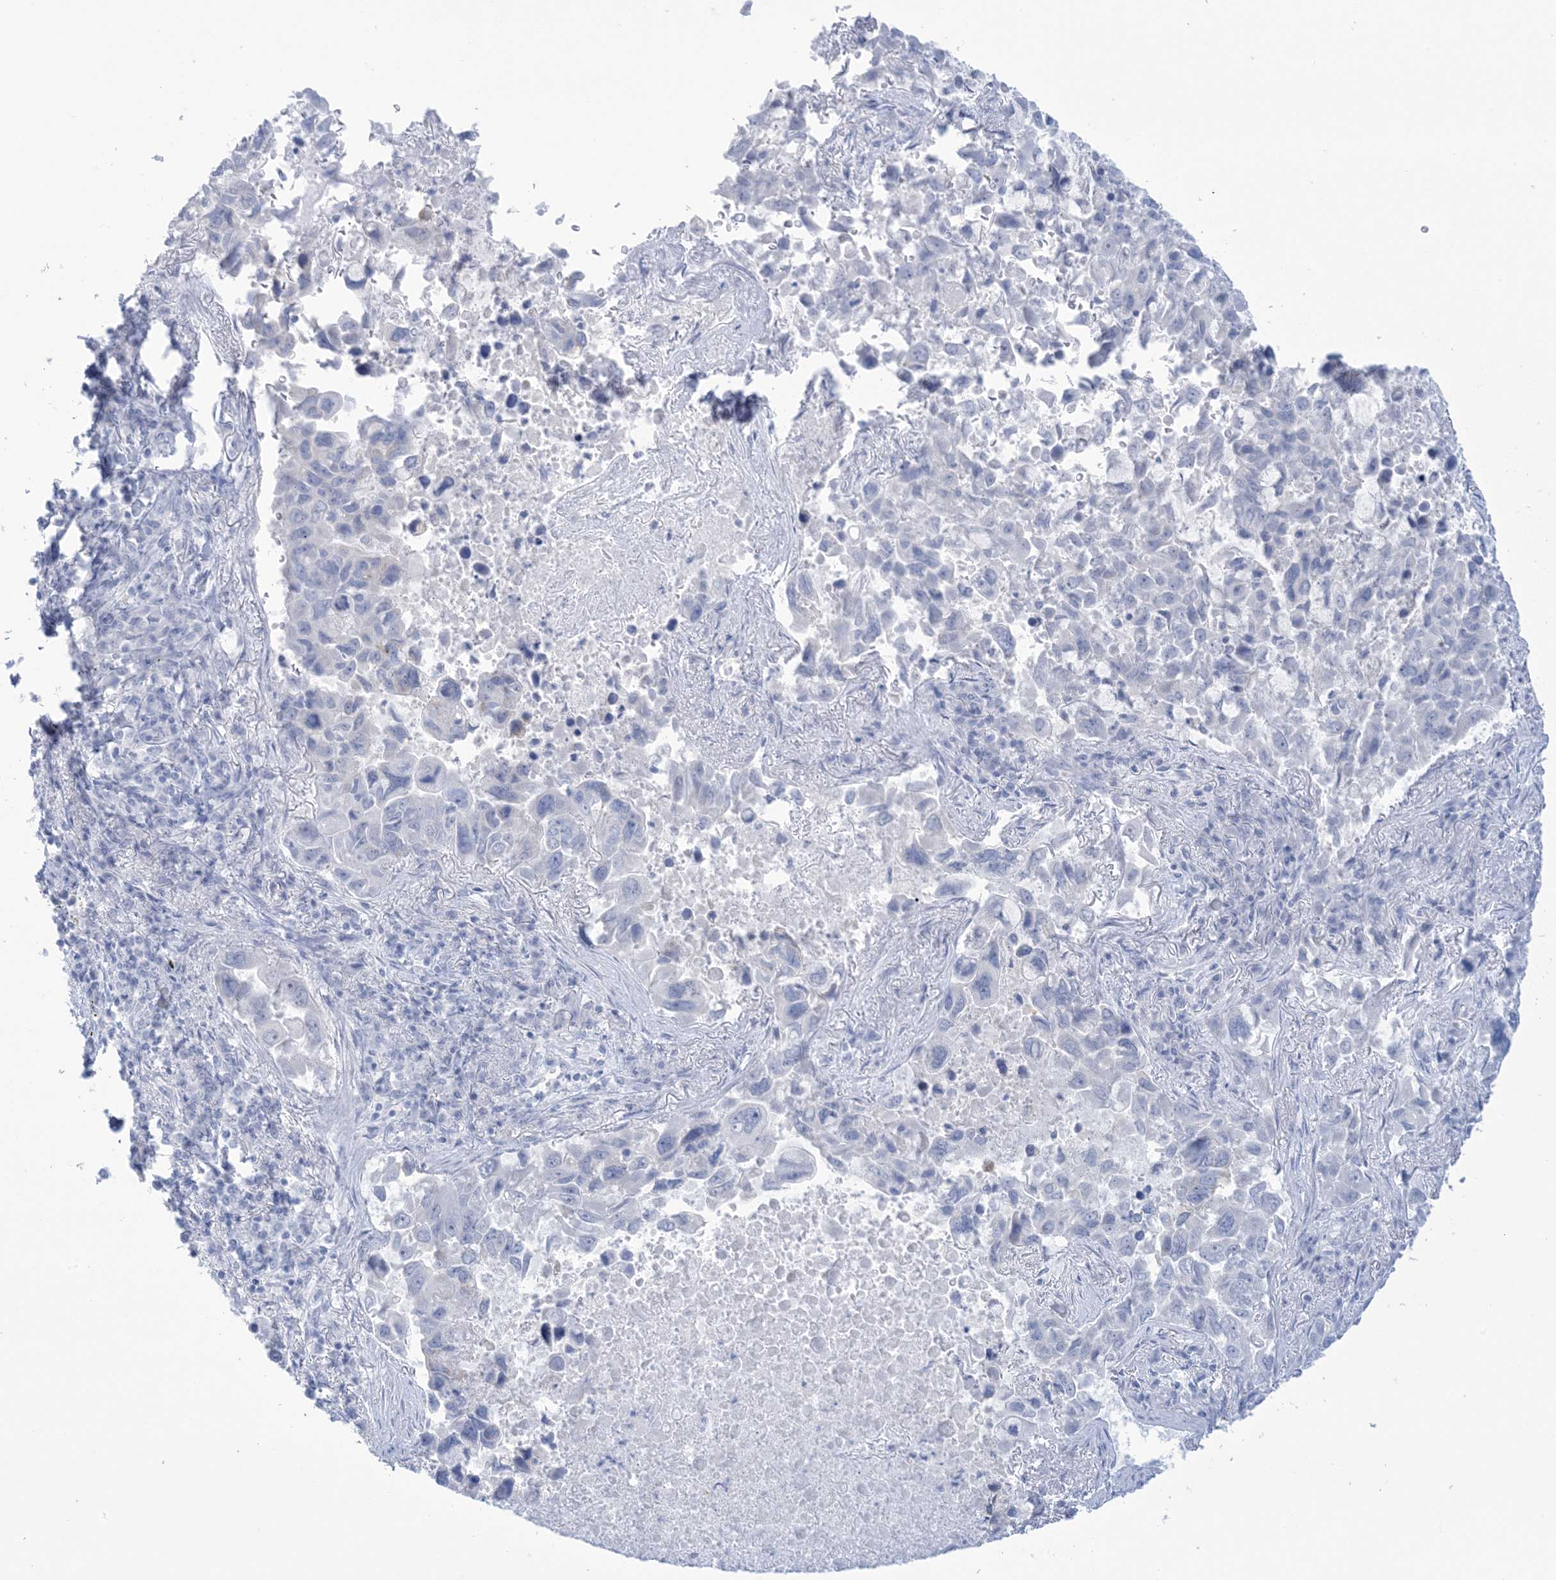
{"staining": {"intensity": "negative", "quantity": "none", "location": "none"}, "tissue": "lung cancer", "cell_type": "Tumor cells", "image_type": "cancer", "snomed": [{"axis": "morphology", "description": "Adenocarcinoma, NOS"}, {"axis": "topography", "description": "Lung"}], "caption": "Immunohistochemistry (IHC) image of neoplastic tissue: human adenocarcinoma (lung) stained with DAB (3,3'-diaminobenzidine) displays no significant protein expression in tumor cells.", "gene": "AGXT", "patient": {"sex": "male", "age": 64}}